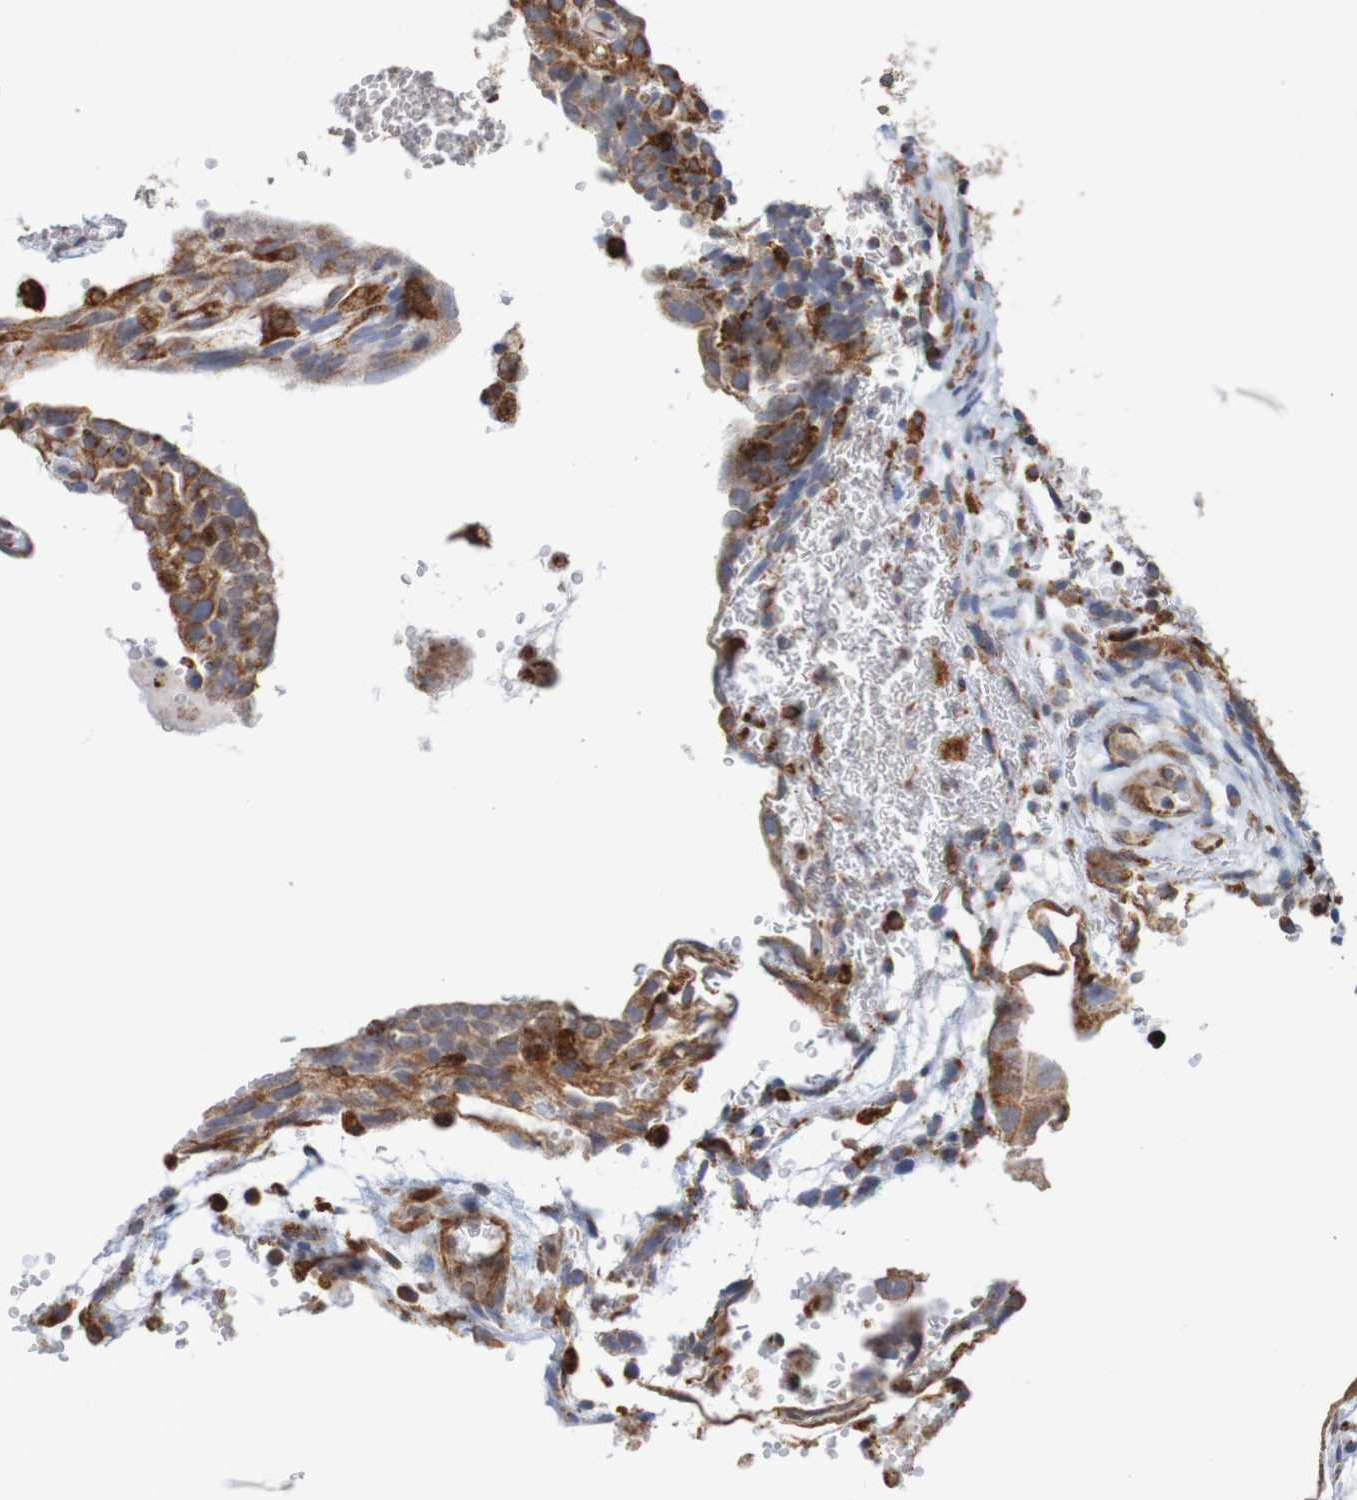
{"staining": {"intensity": "moderate", "quantity": ">75%", "location": "cytoplasmic/membranous"}, "tissue": "testis cancer", "cell_type": "Tumor cells", "image_type": "cancer", "snomed": [{"axis": "morphology", "description": "Seminoma, NOS"}, {"axis": "morphology", "description": "Carcinoma, Embryonal, NOS"}, {"axis": "topography", "description": "Testis"}], "caption": "Testis embryonal carcinoma was stained to show a protein in brown. There is medium levels of moderate cytoplasmic/membranous staining in about >75% of tumor cells.", "gene": "PDIA3", "patient": {"sex": "male", "age": 52}}